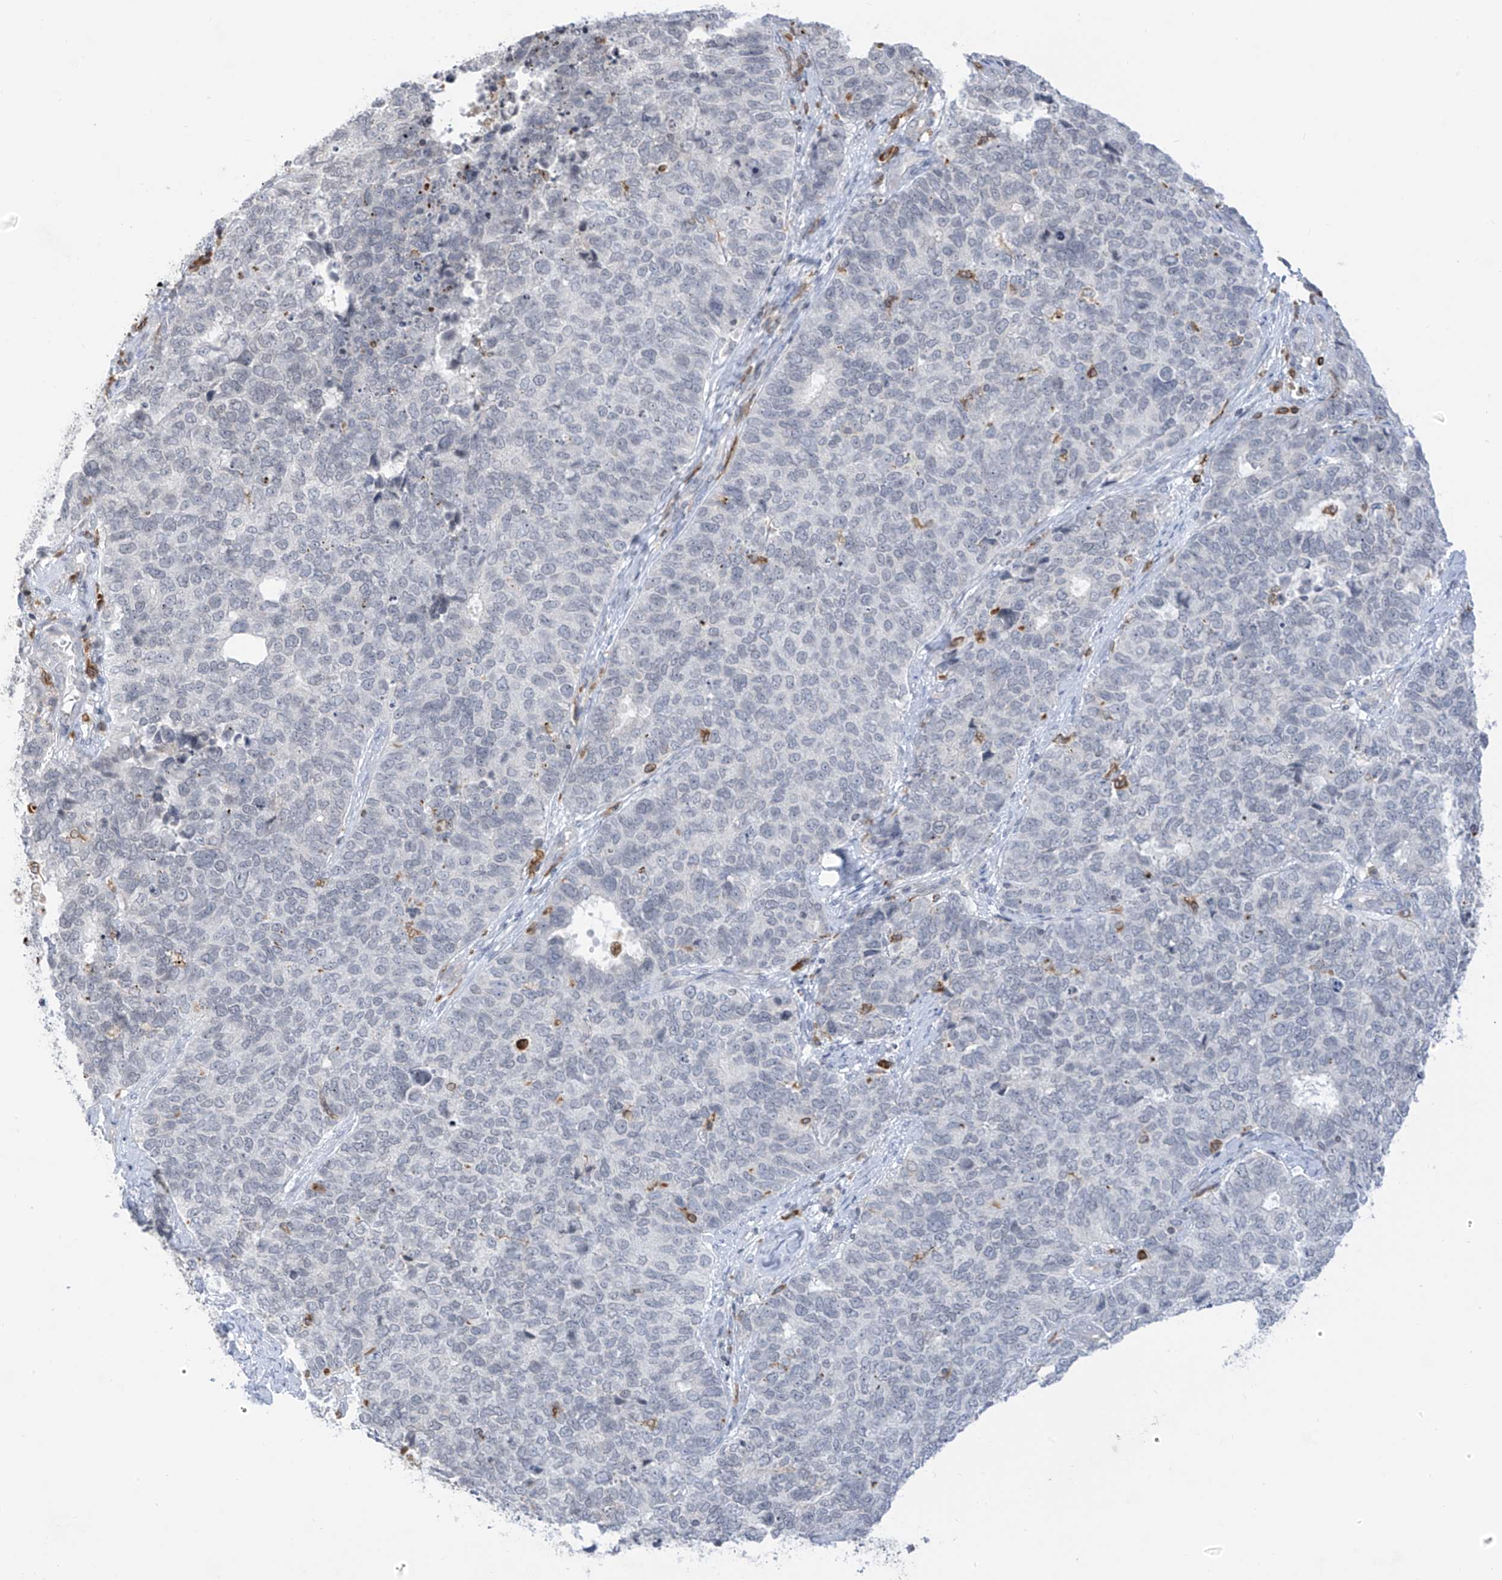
{"staining": {"intensity": "negative", "quantity": "none", "location": "none"}, "tissue": "cervical cancer", "cell_type": "Tumor cells", "image_type": "cancer", "snomed": [{"axis": "morphology", "description": "Squamous cell carcinoma, NOS"}, {"axis": "topography", "description": "Cervix"}], "caption": "Immunohistochemistry of human cervical squamous cell carcinoma demonstrates no staining in tumor cells.", "gene": "TBXAS1", "patient": {"sex": "female", "age": 63}}